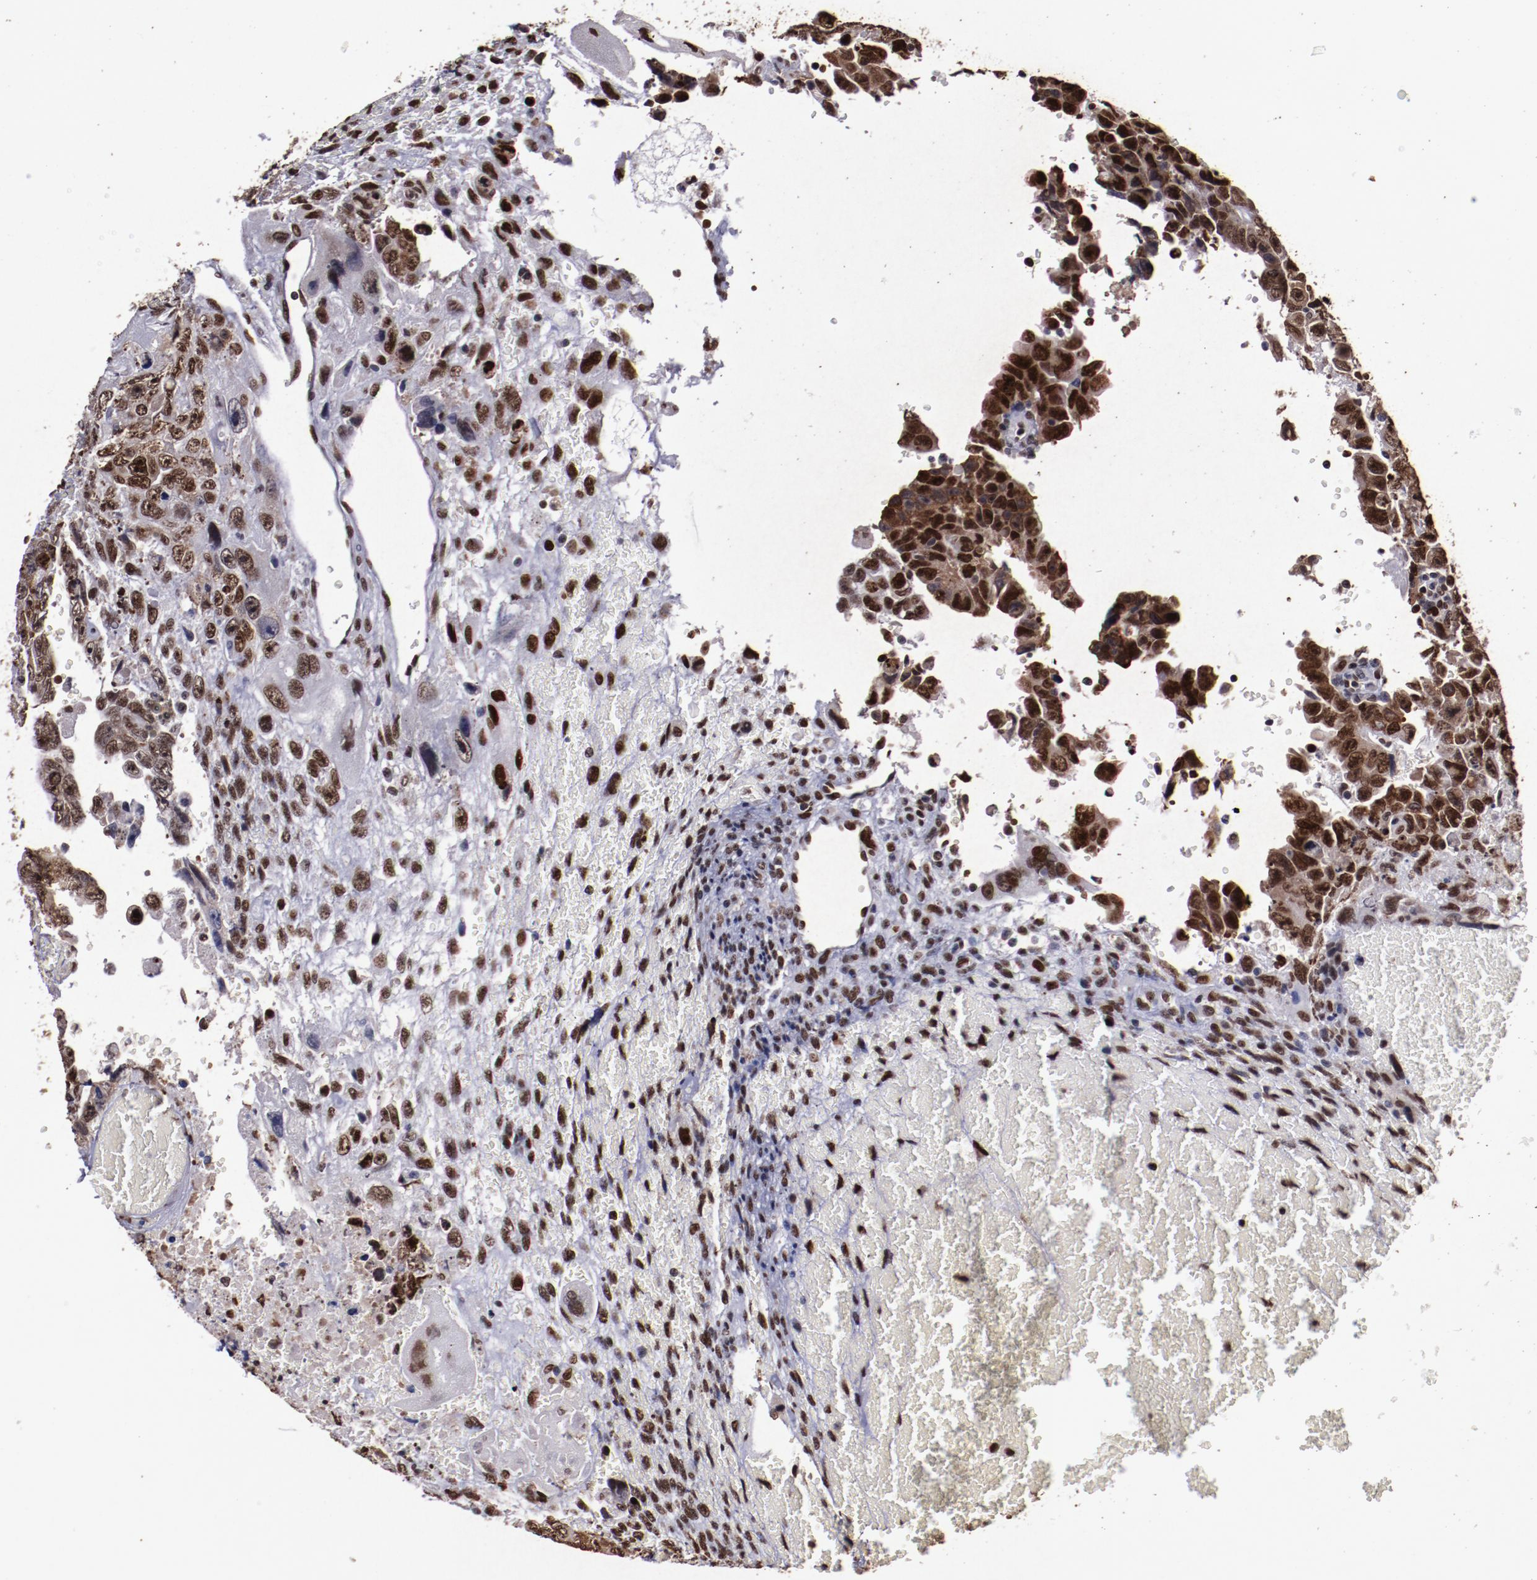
{"staining": {"intensity": "moderate", "quantity": ">75%", "location": "cytoplasmic/membranous,nuclear"}, "tissue": "testis cancer", "cell_type": "Tumor cells", "image_type": "cancer", "snomed": [{"axis": "morphology", "description": "Carcinoma, Embryonal, NOS"}, {"axis": "topography", "description": "Testis"}], "caption": "Testis cancer stained with immunohistochemistry demonstrates moderate cytoplasmic/membranous and nuclear staining in about >75% of tumor cells. The protein is shown in brown color, while the nuclei are stained blue.", "gene": "APEX1", "patient": {"sex": "male", "age": 28}}